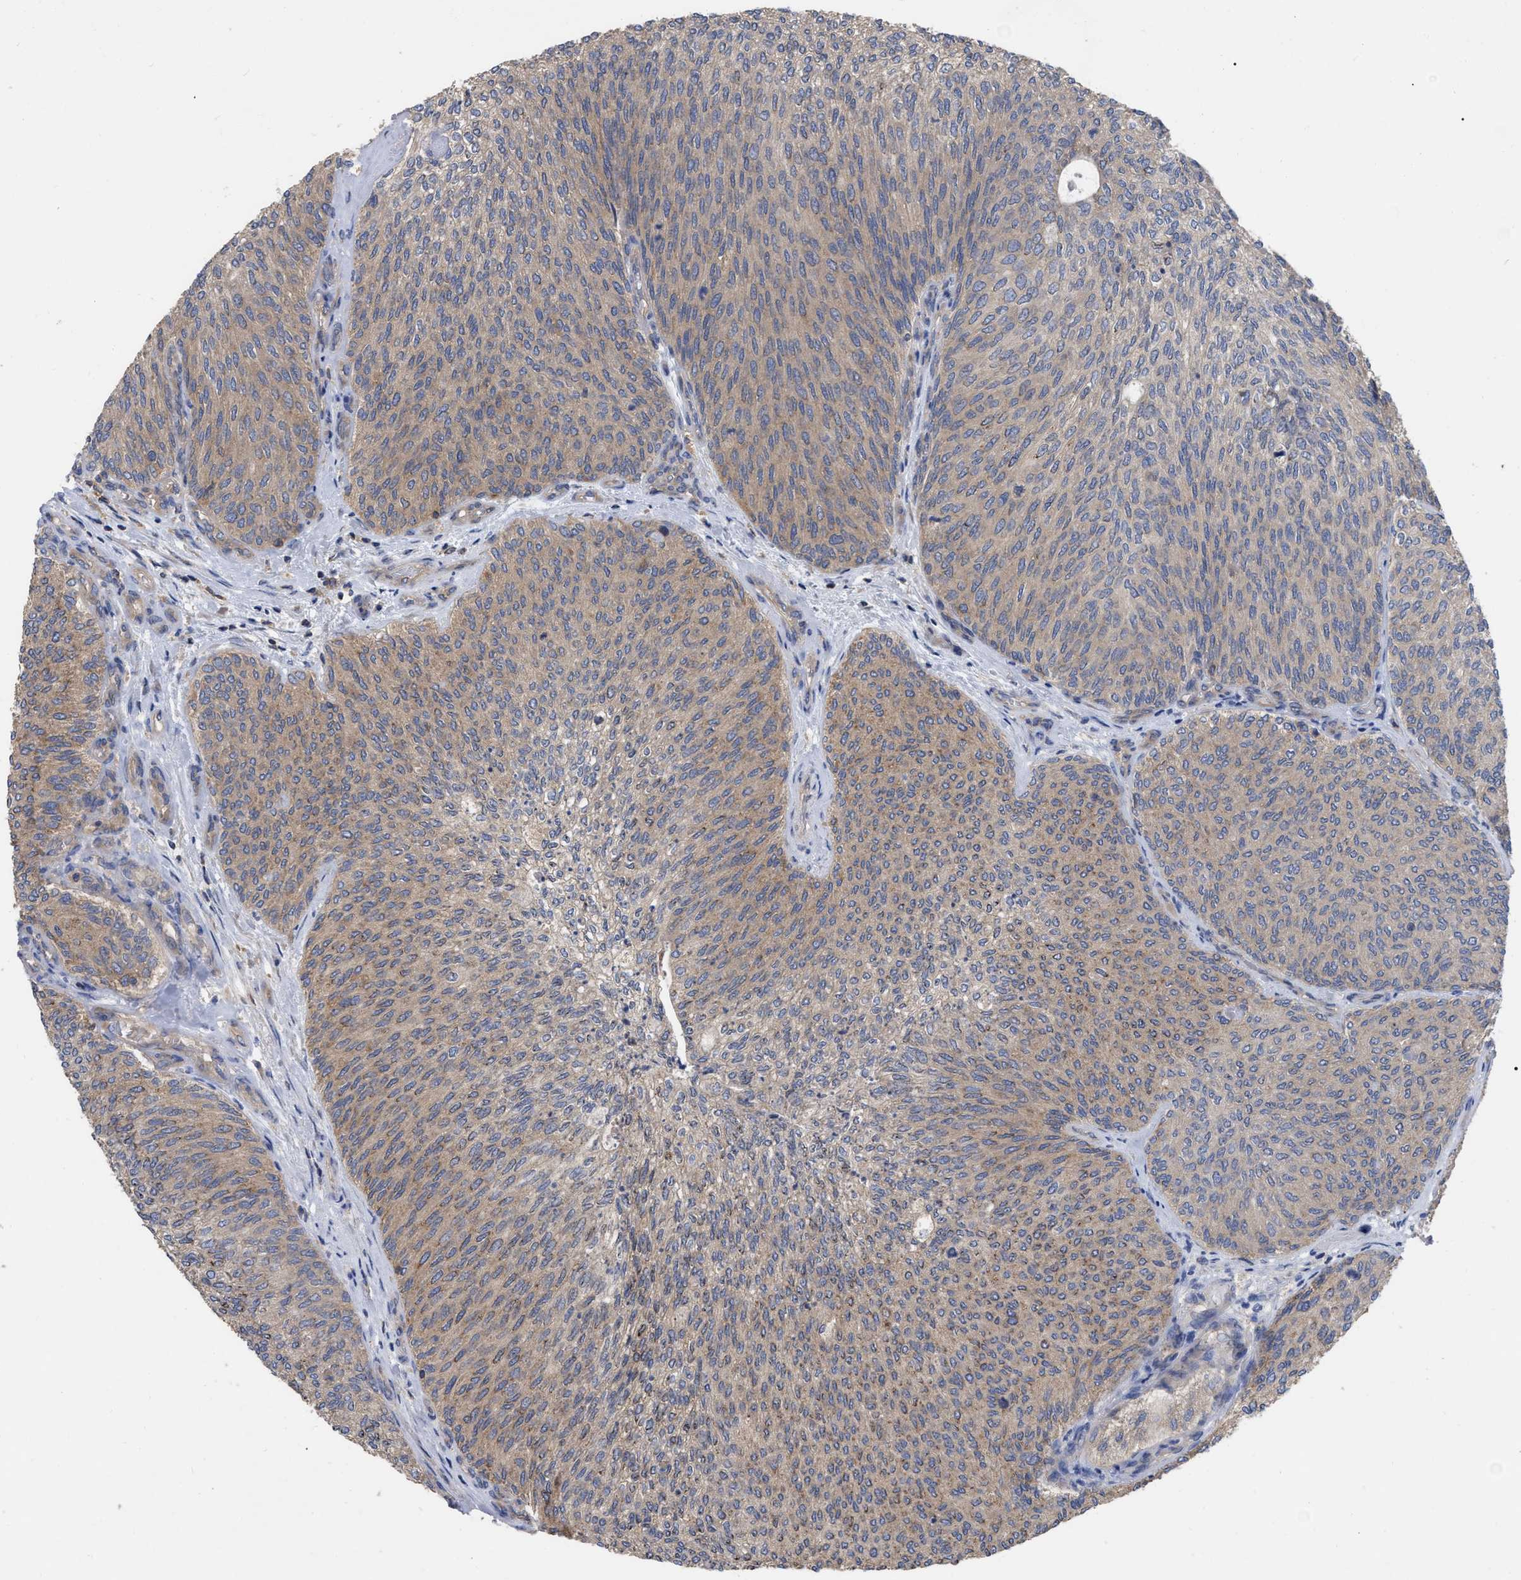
{"staining": {"intensity": "weak", "quantity": ">75%", "location": "cytoplasmic/membranous"}, "tissue": "urothelial cancer", "cell_type": "Tumor cells", "image_type": "cancer", "snomed": [{"axis": "morphology", "description": "Urothelial carcinoma, Low grade"}, {"axis": "topography", "description": "Urinary bladder"}], "caption": "Immunohistochemistry (IHC) micrograph of neoplastic tissue: human urothelial carcinoma (low-grade) stained using immunohistochemistry (IHC) shows low levels of weak protein expression localized specifically in the cytoplasmic/membranous of tumor cells, appearing as a cytoplasmic/membranous brown color.", "gene": "RAP1GDS1", "patient": {"sex": "female", "age": 79}}